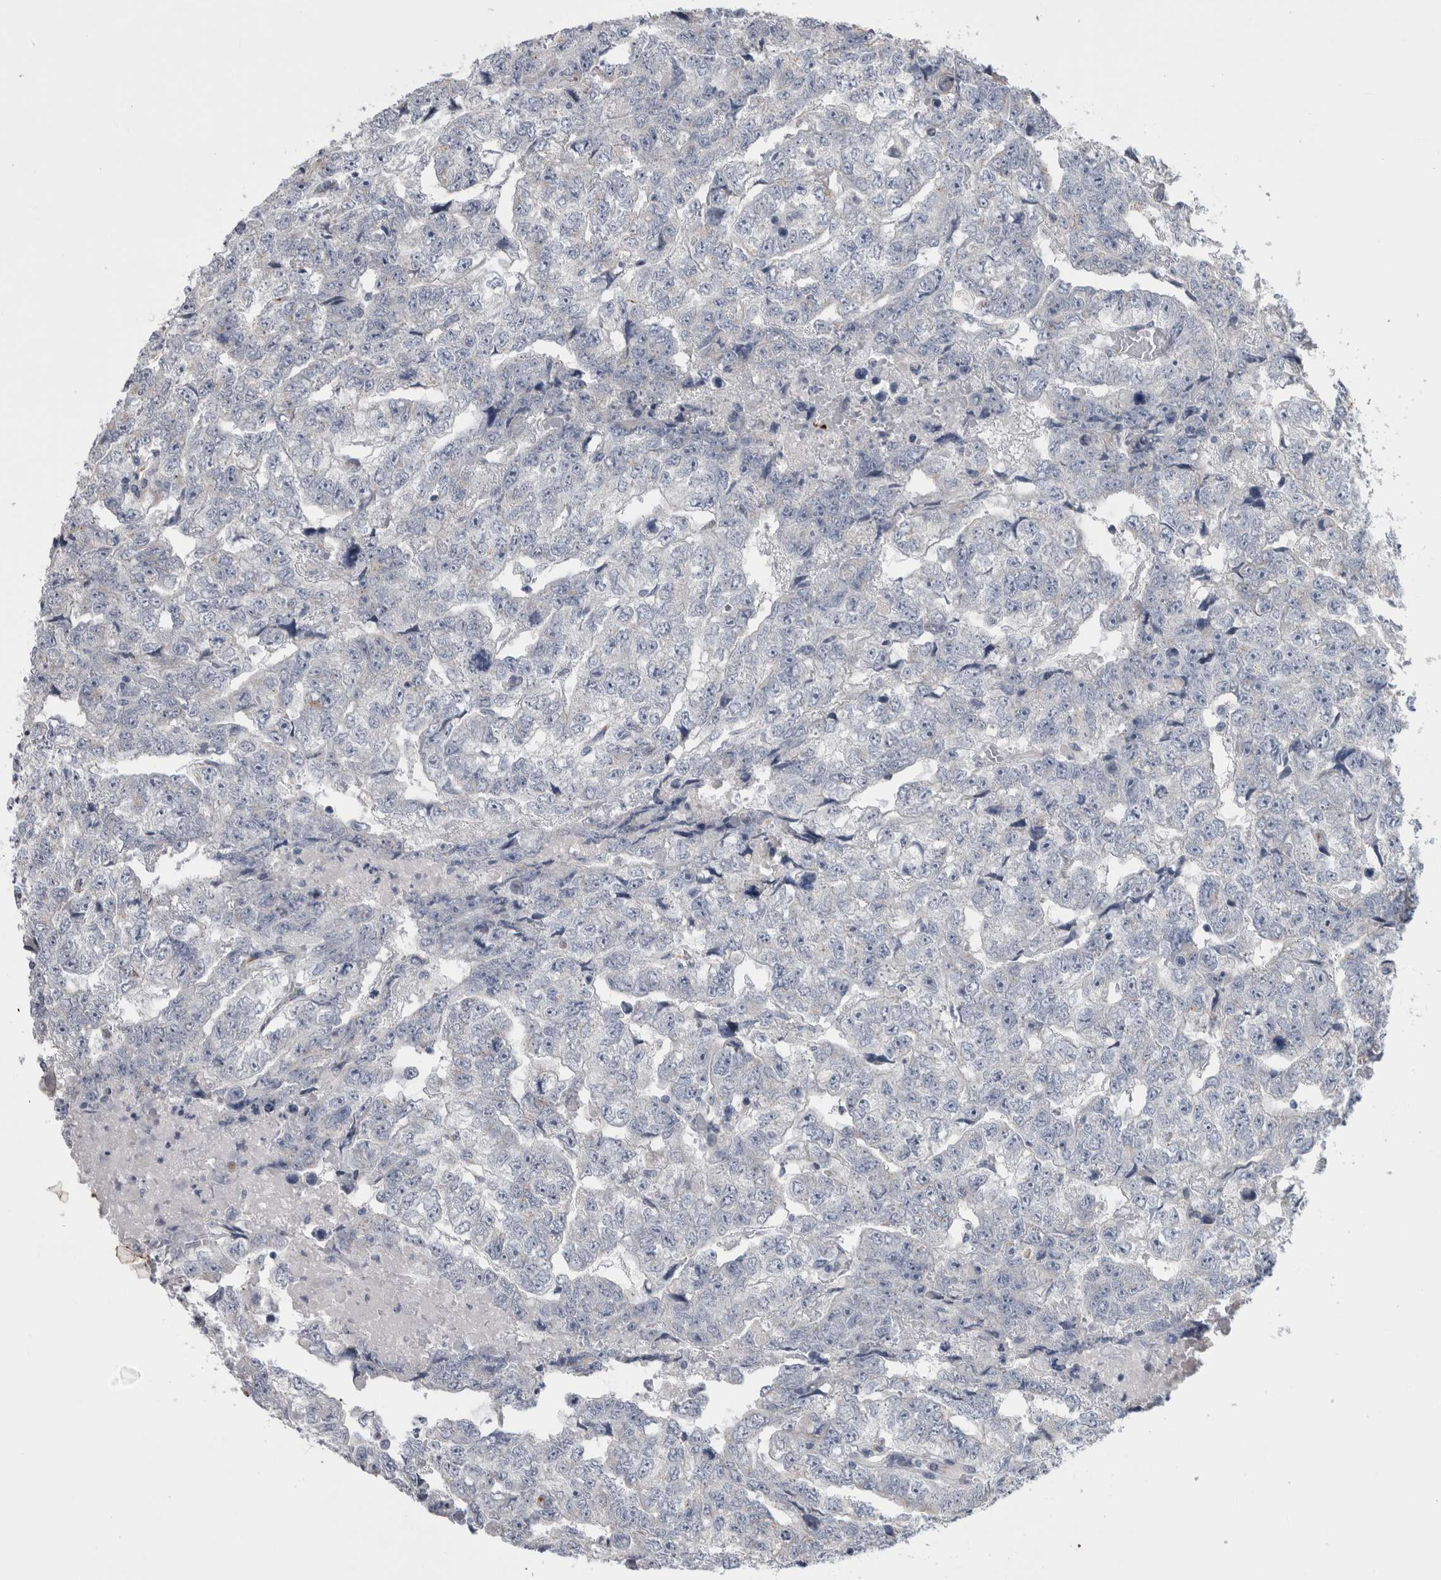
{"staining": {"intensity": "negative", "quantity": "none", "location": "none"}, "tissue": "testis cancer", "cell_type": "Tumor cells", "image_type": "cancer", "snomed": [{"axis": "morphology", "description": "Carcinoma, Embryonal, NOS"}, {"axis": "topography", "description": "Testis"}], "caption": "Tumor cells are negative for protein expression in human testis embryonal carcinoma. Brightfield microscopy of IHC stained with DAB (3,3'-diaminobenzidine) (brown) and hematoxylin (blue), captured at high magnification.", "gene": "AKAP9", "patient": {"sex": "male", "age": 36}}